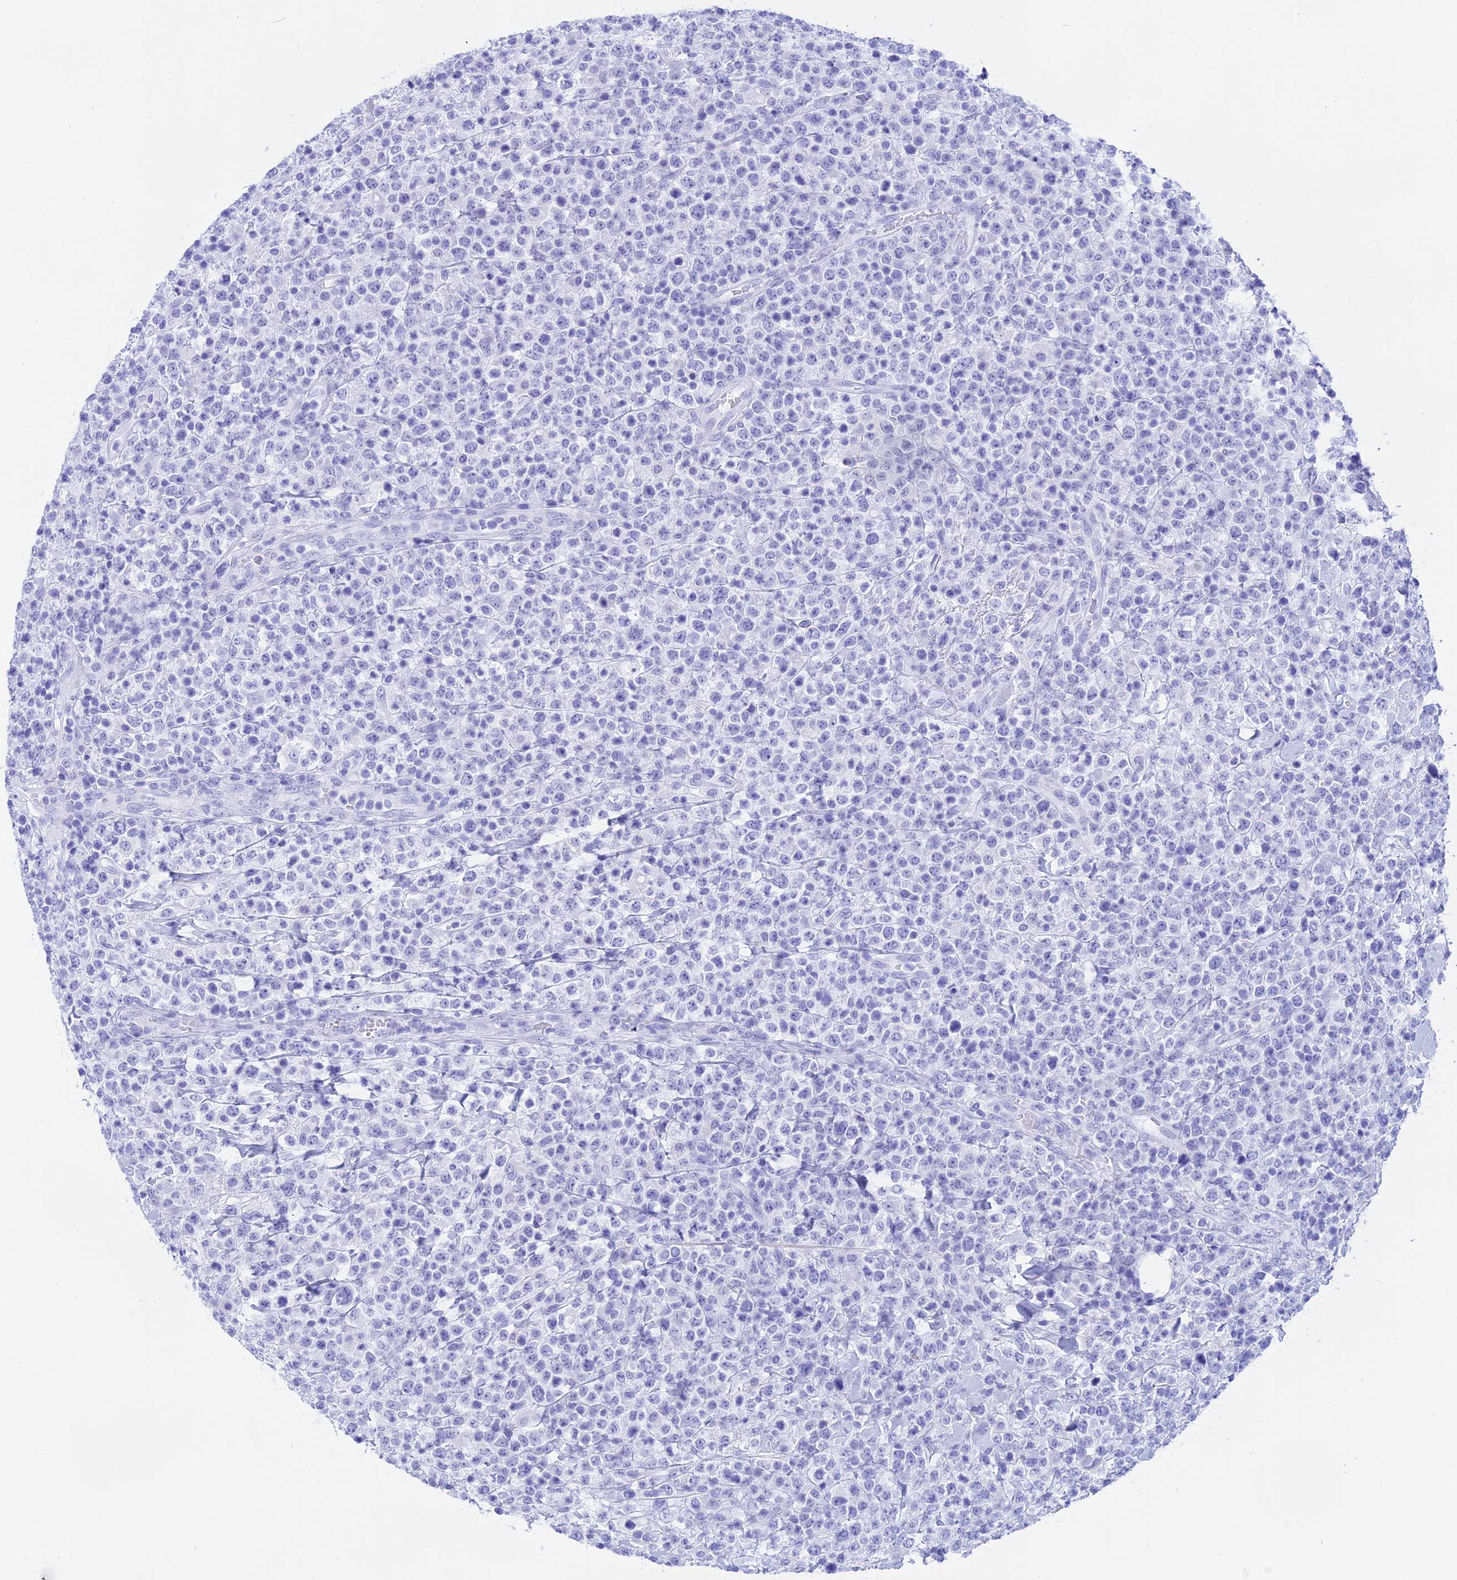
{"staining": {"intensity": "negative", "quantity": "none", "location": "none"}, "tissue": "lymphoma", "cell_type": "Tumor cells", "image_type": "cancer", "snomed": [{"axis": "morphology", "description": "Malignant lymphoma, non-Hodgkin's type, High grade"}, {"axis": "topography", "description": "Colon"}], "caption": "A high-resolution micrograph shows immunohistochemistry (IHC) staining of malignant lymphoma, non-Hodgkin's type (high-grade), which displays no significant staining in tumor cells. (IHC, brightfield microscopy, high magnification).", "gene": "ISCA1", "patient": {"sex": "female", "age": 53}}